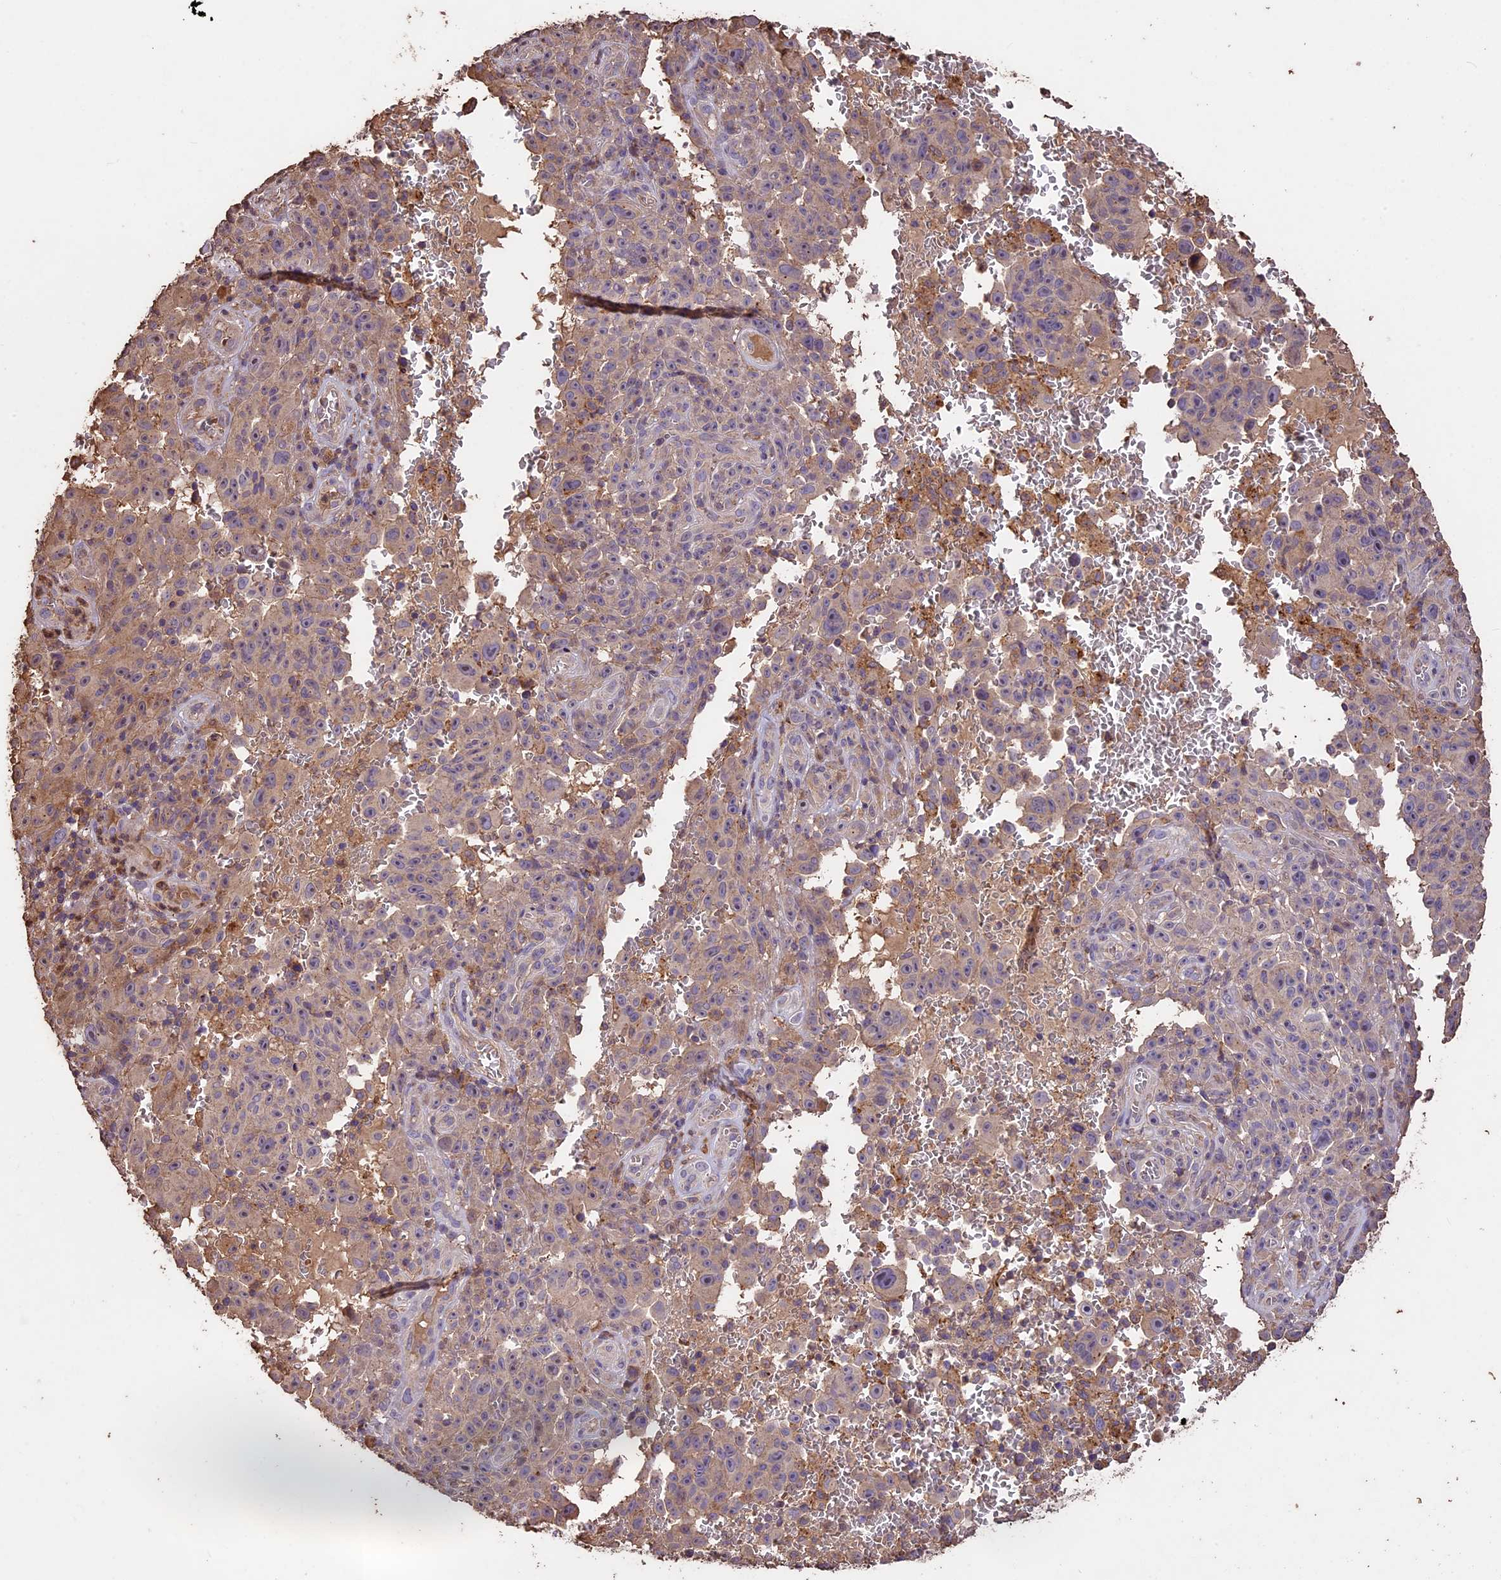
{"staining": {"intensity": "weak", "quantity": "<25%", "location": "cytoplasmic/membranous"}, "tissue": "melanoma", "cell_type": "Tumor cells", "image_type": "cancer", "snomed": [{"axis": "morphology", "description": "Malignant melanoma, NOS"}, {"axis": "topography", "description": "Skin"}], "caption": "A high-resolution micrograph shows immunohistochemistry (IHC) staining of malignant melanoma, which demonstrates no significant expression in tumor cells.", "gene": "CRLF1", "patient": {"sex": "female", "age": 82}}